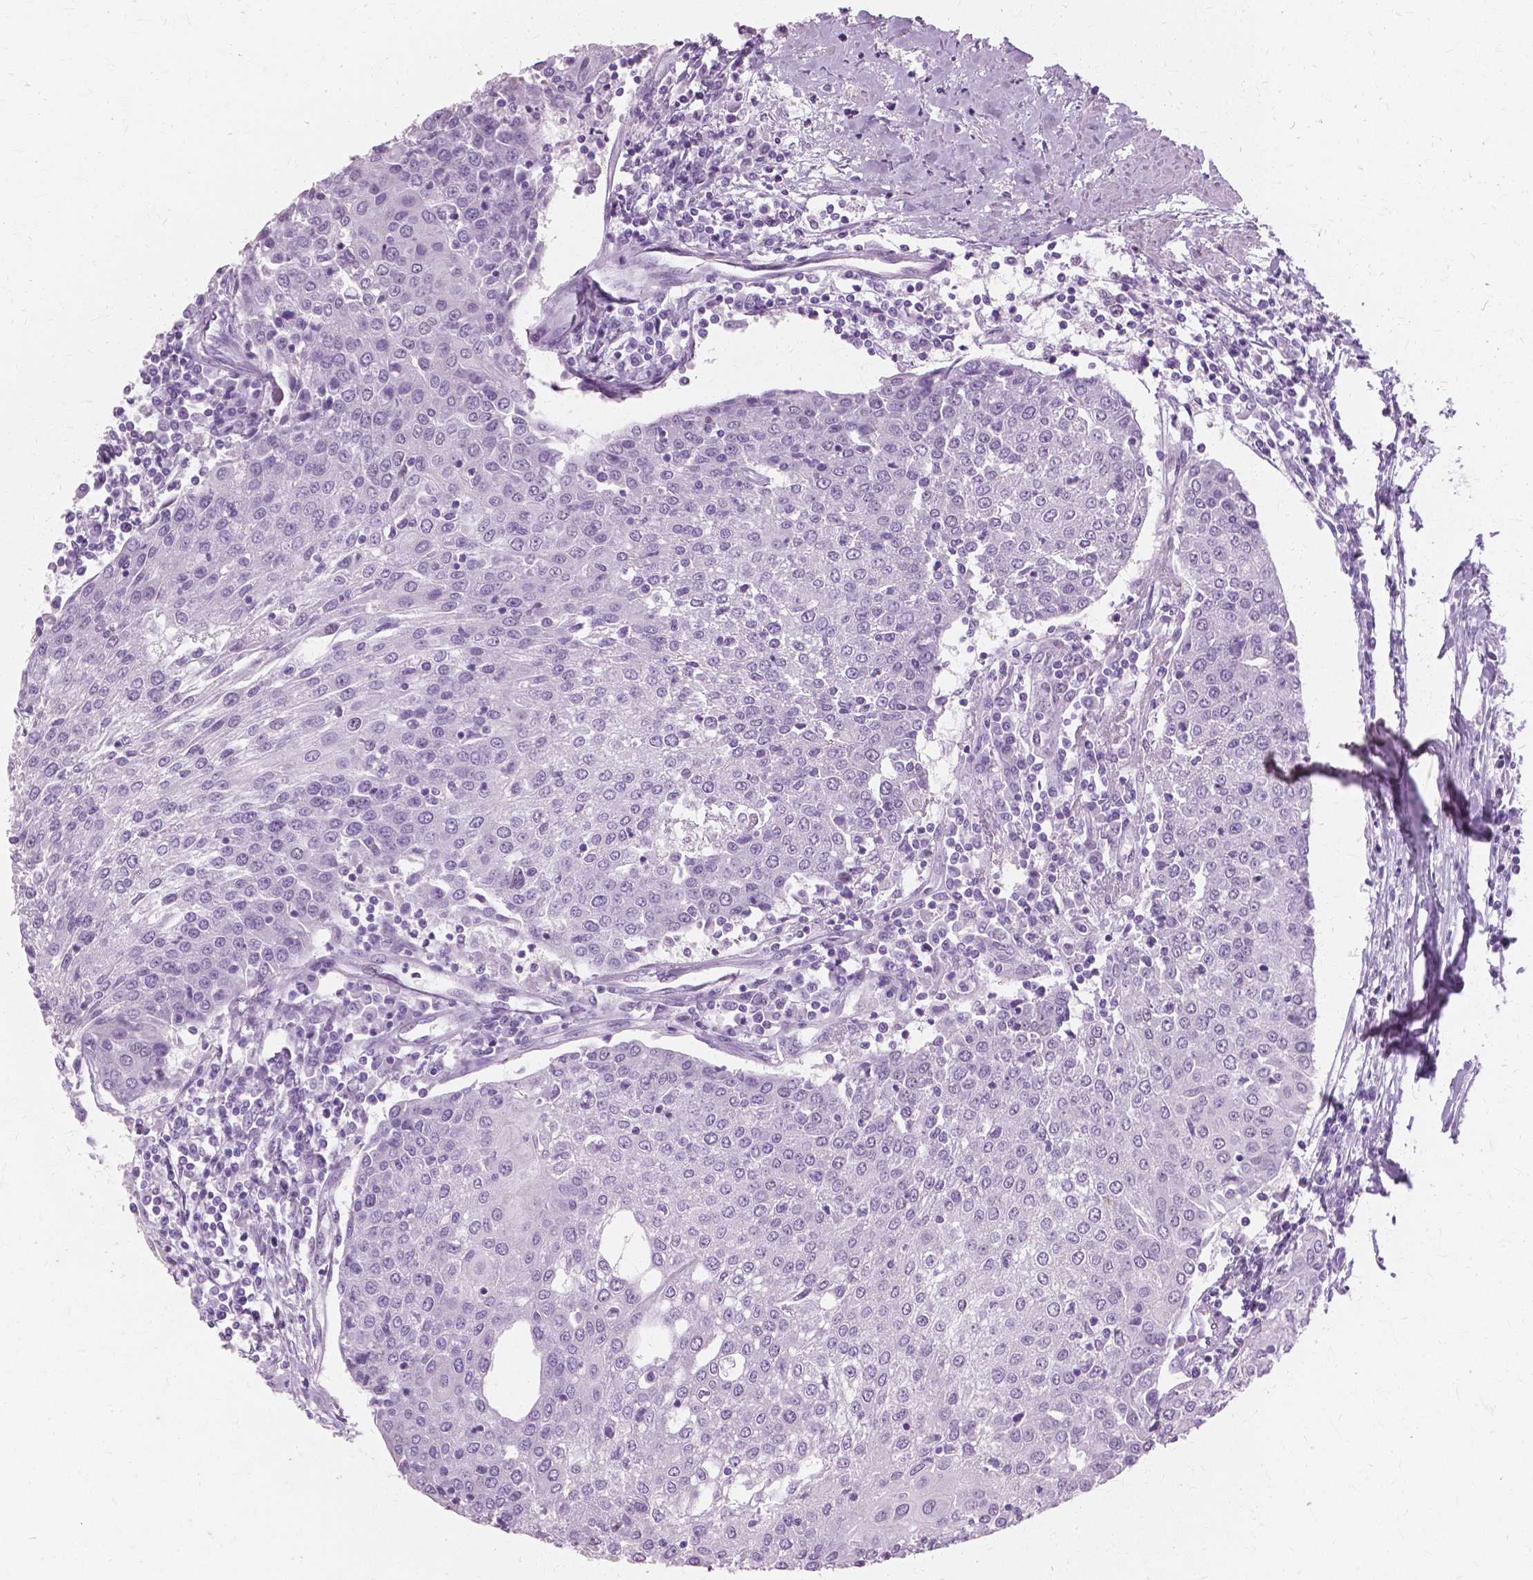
{"staining": {"intensity": "negative", "quantity": "none", "location": "none"}, "tissue": "urothelial cancer", "cell_type": "Tumor cells", "image_type": "cancer", "snomed": [{"axis": "morphology", "description": "Urothelial carcinoma, High grade"}, {"axis": "topography", "description": "Urinary bladder"}], "caption": "Tumor cells show no significant protein expression in urothelial carcinoma (high-grade).", "gene": "SFTPD", "patient": {"sex": "female", "age": 85}}